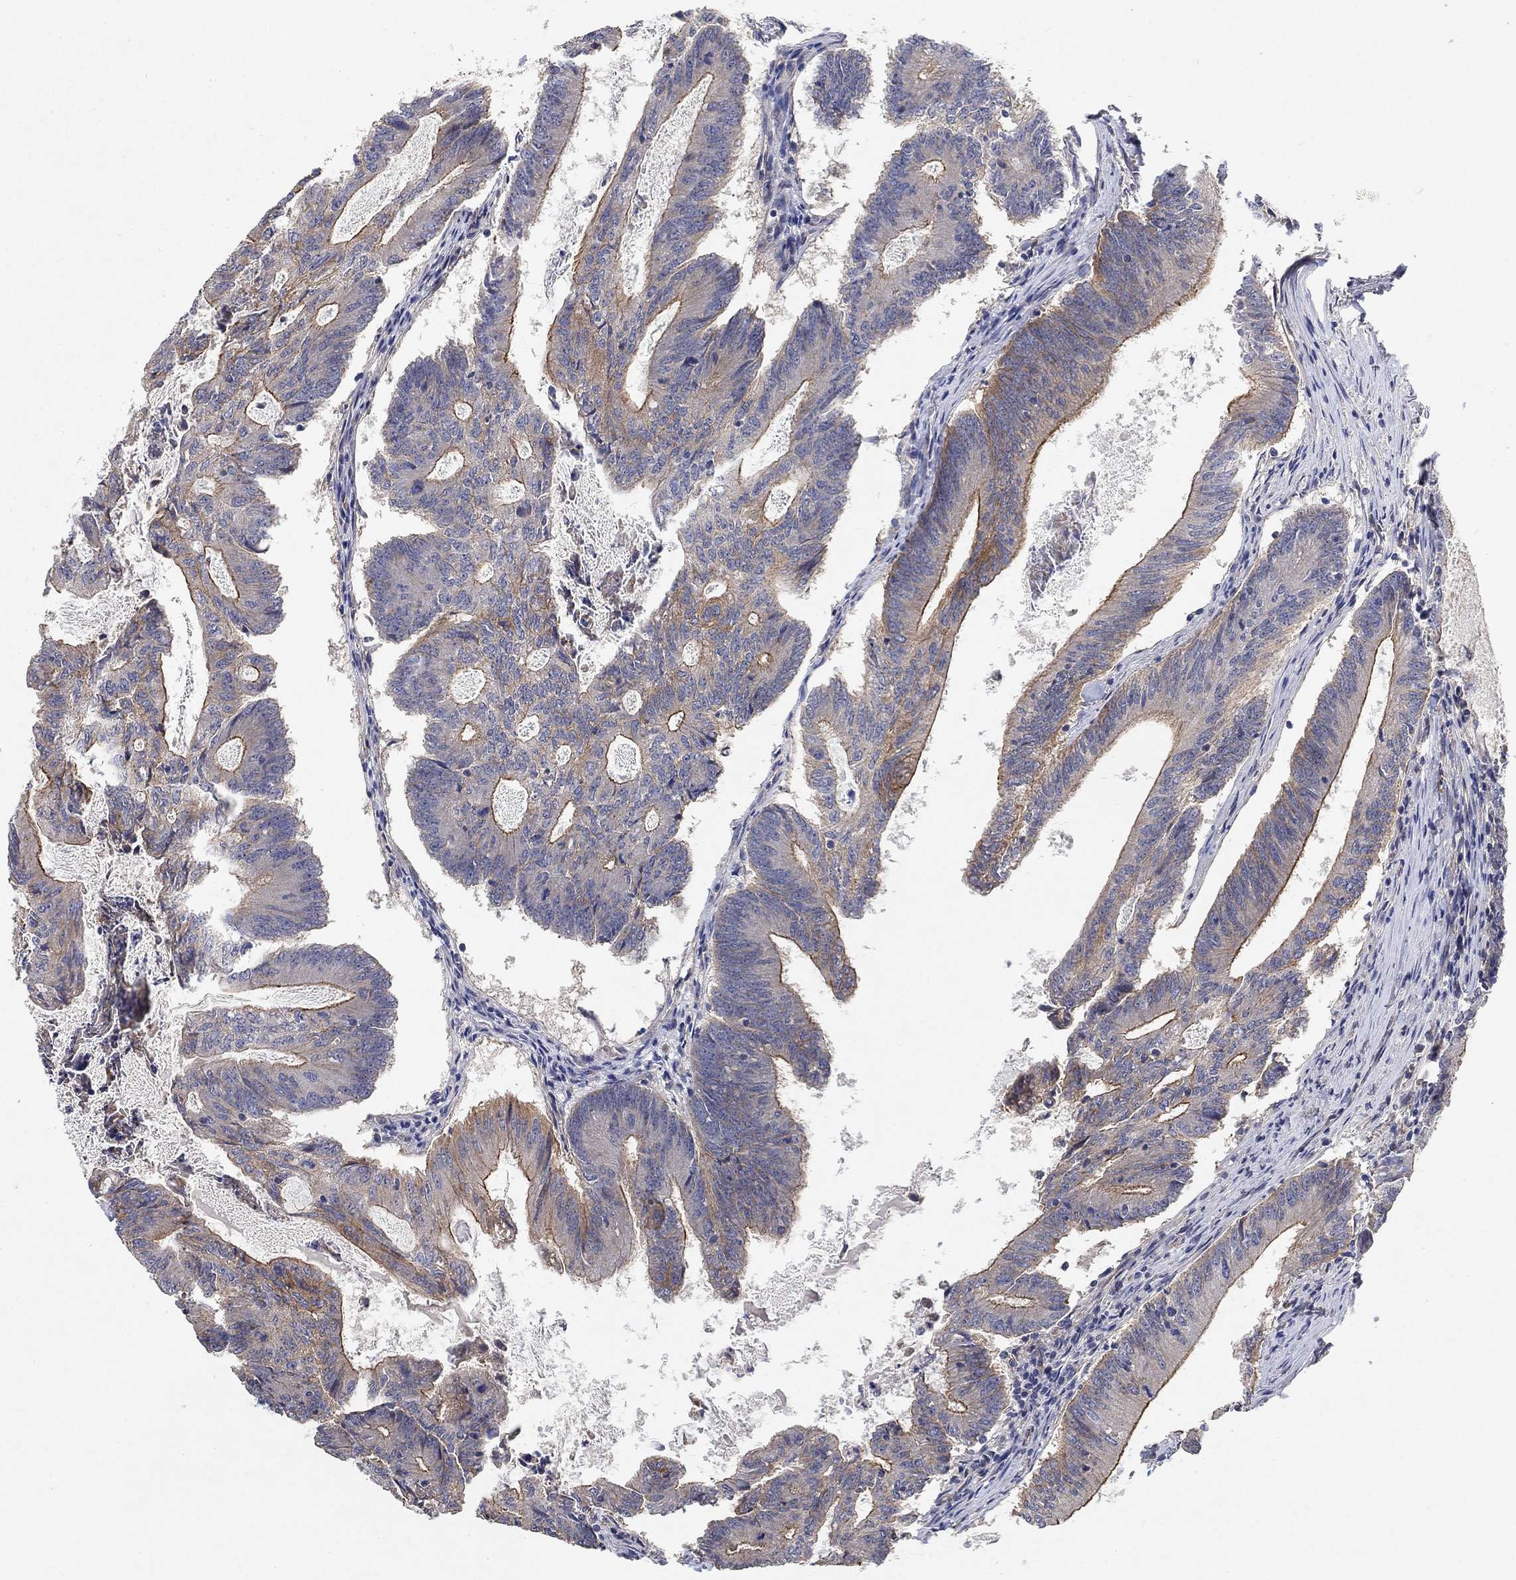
{"staining": {"intensity": "moderate", "quantity": "<25%", "location": "cytoplasmic/membranous"}, "tissue": "colorectal cancer", "cell_type": "Tumor cells", "image_type": "cancer", "snomed": [{"axis": "morphology", "description": "Adenocarcinoma, NOS"}, {"axis": "topography", "description": "Colon"}], "caption": "Human colorectal adenocarcinoma stained with a protein marker exhibits moderate staining in tumor cells.", "gene": "MCUR1", "patient": {"sex": "female", "age": 70}}